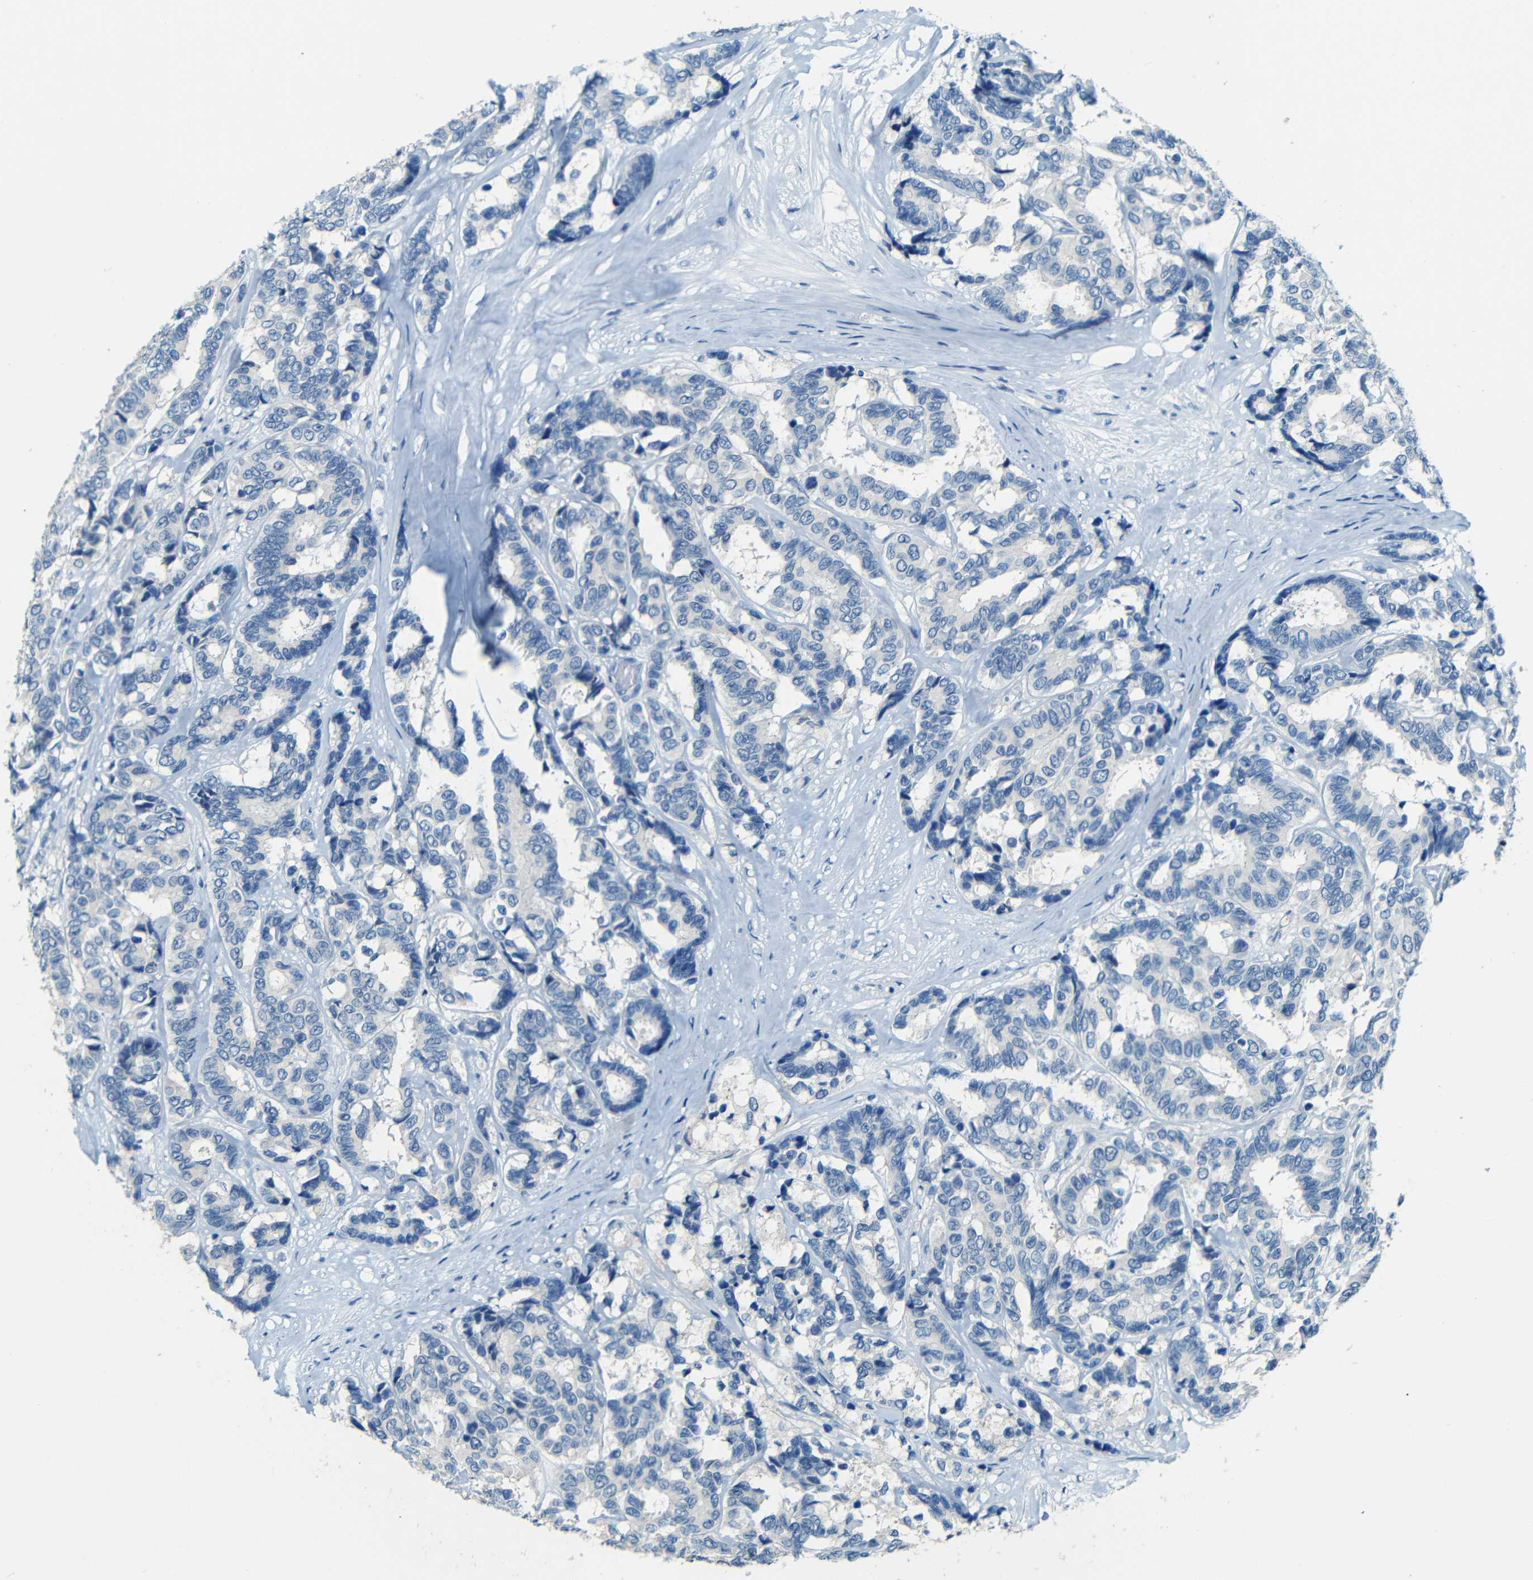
{"staining": {"intensity": "negative", "quantity": "none", "location": "none"}, "tissue": "breast cancer", "cell_type": "Tumor cells", "image_type": "cancer", "snomed": [{"axis": "morphology", "description": "Duct carcinoma"}, {"axis": "topography", "description": "Breast"}], "caption": "Breast intraductal carcinoma was stained to show a protein in brown. There is no significant positivity in tumor cells.", "gene": "ZMAT1", "patient": {"sex": "female", "age": 87}}